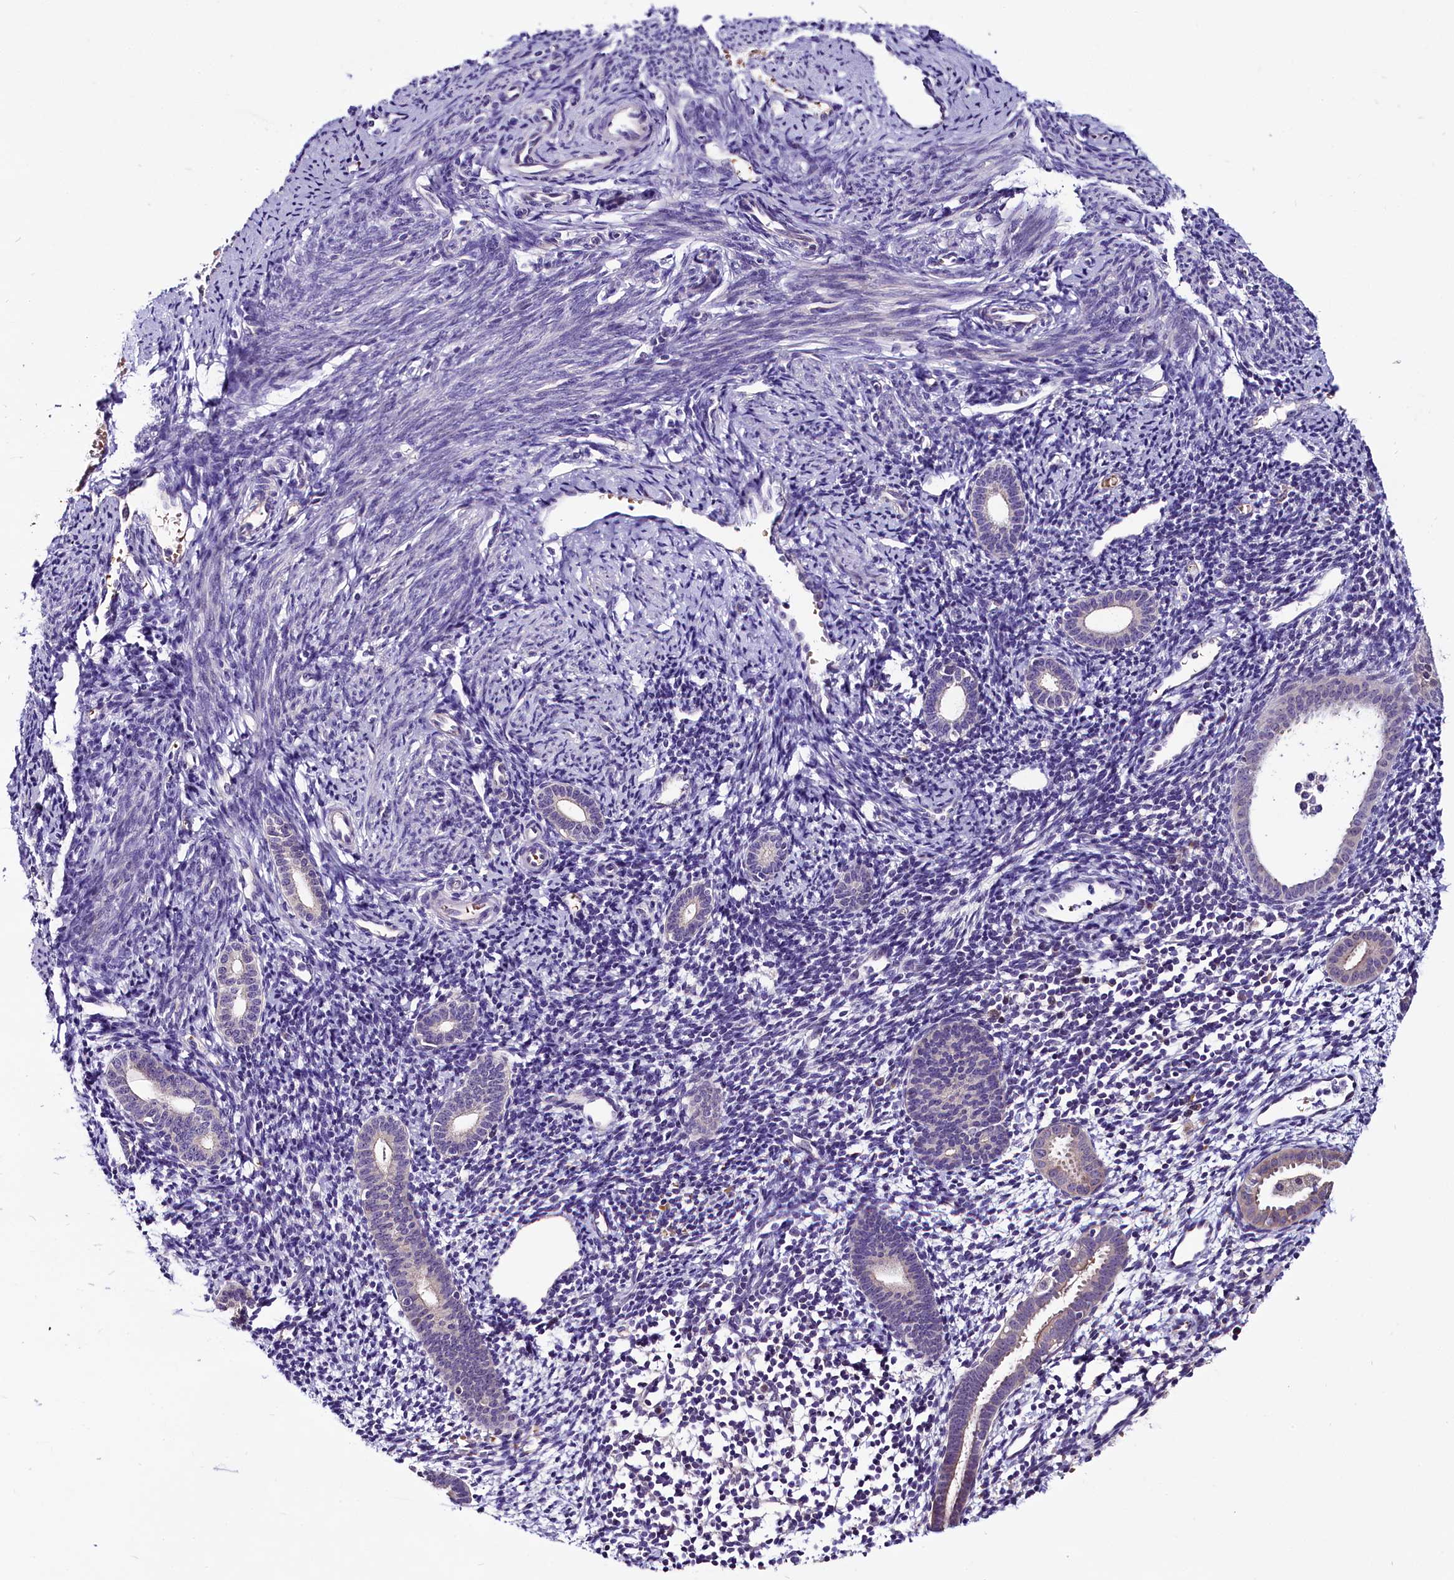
{"staining": {"intensity": "negative", "quantity": "none", "location": "none"}, "tissue": "endometrium", "cell_type": "Cells in endometrial stroma", "image_type": "normal", "snomed": [{"axis": "morphology", "description": "Normal tissue, NOS"}, {"axis": "topography", "description": "Endometrium"}], "caption": "Immunohistochemistry micrograph of benign endometrium: human endometrium stained with DAB shows no significant protein positivity in cells in endometrial stroma.", "gene": "C9orf40", "patient": {"sex": "female", "age": 56}}